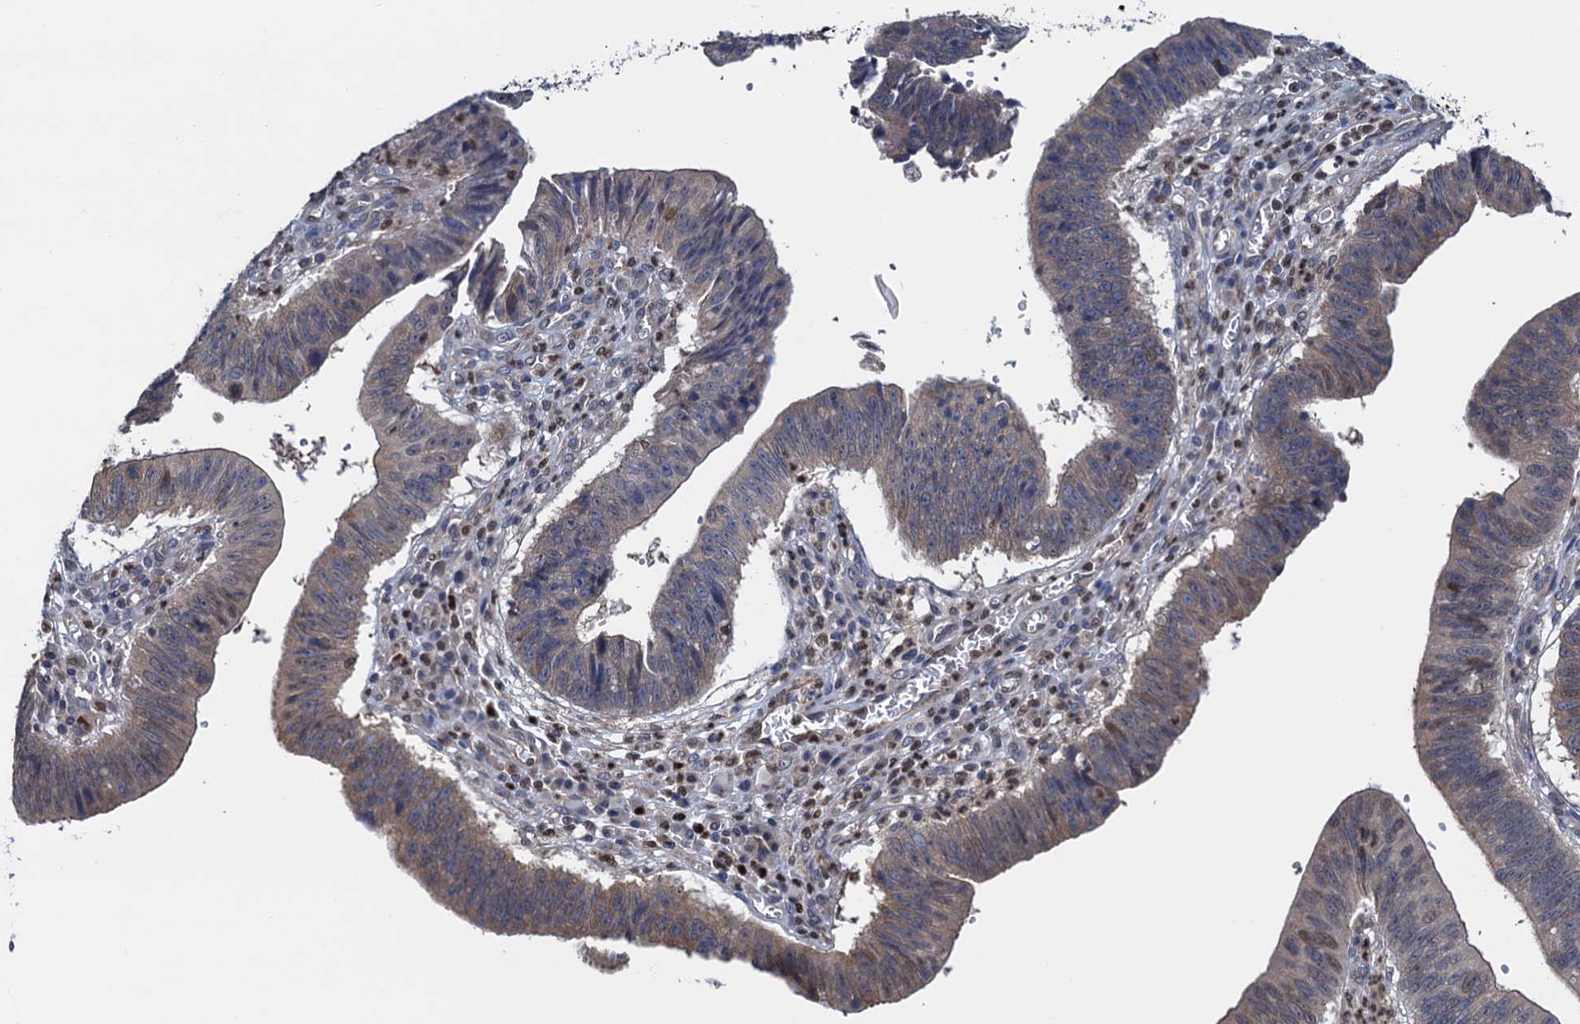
{"staining": {"intensity": "moderate", "quantity": "<25%", "location": "cytoplasmic/membranous,nuclear"}, "tissue": "stomach cancer", "cell_type": "Tumor cells", "image_type": "cancer", "snomed": [{"axis": "morphology", "description": "Adenocarcinoma, NOS"}, {"axis": "topography", "description": "Stomach"}], "caption": "Protein positivity by immunohistochemistry shows moderate cytoplasmic/membranous and nuclear positivity in about <25% of tumor cells in adenocarcinoma (stomach).", "gene": "RNF125", "patient": {"sex": "male", "age": 59}}